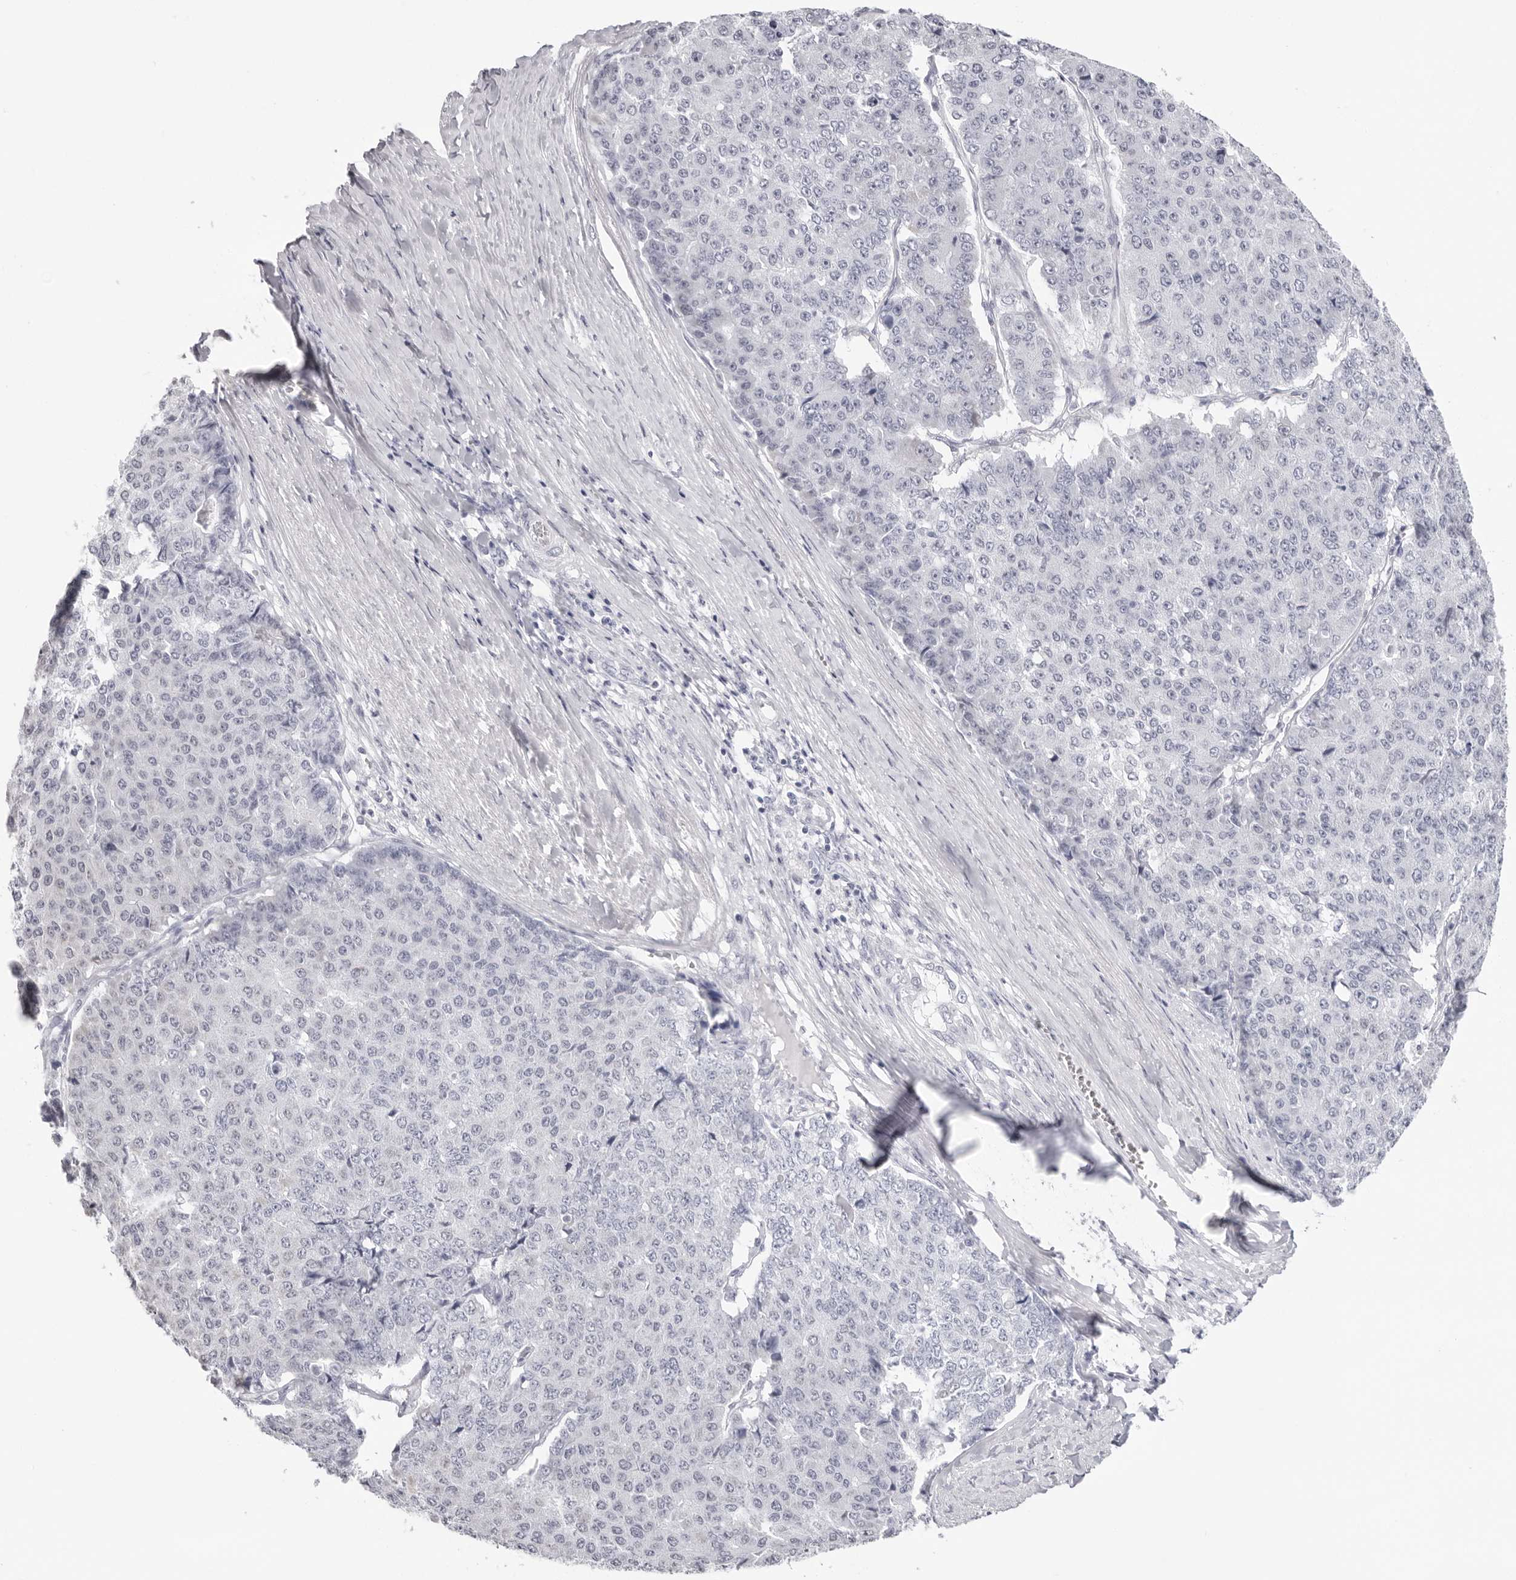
{"staining": {"intensity": "negative", "quantity": "none", "location": "none"}, "tissue": "pancreatic cancer", "cell_type": "Tumor cells", "image_type": "cancer", "snomed": [{"axis": "morphology", "description": "Adenocarcinoma, NOS"}, {"axis": "topography", "description": "Pancreas"}], "caption": "IHC photomicrograph of human pancreatic cancer stained for a protein (brown), which reveals no positivity in tumor cells.", "gene": "INSL3", "patient": {"sex": "male", "age": 50}}